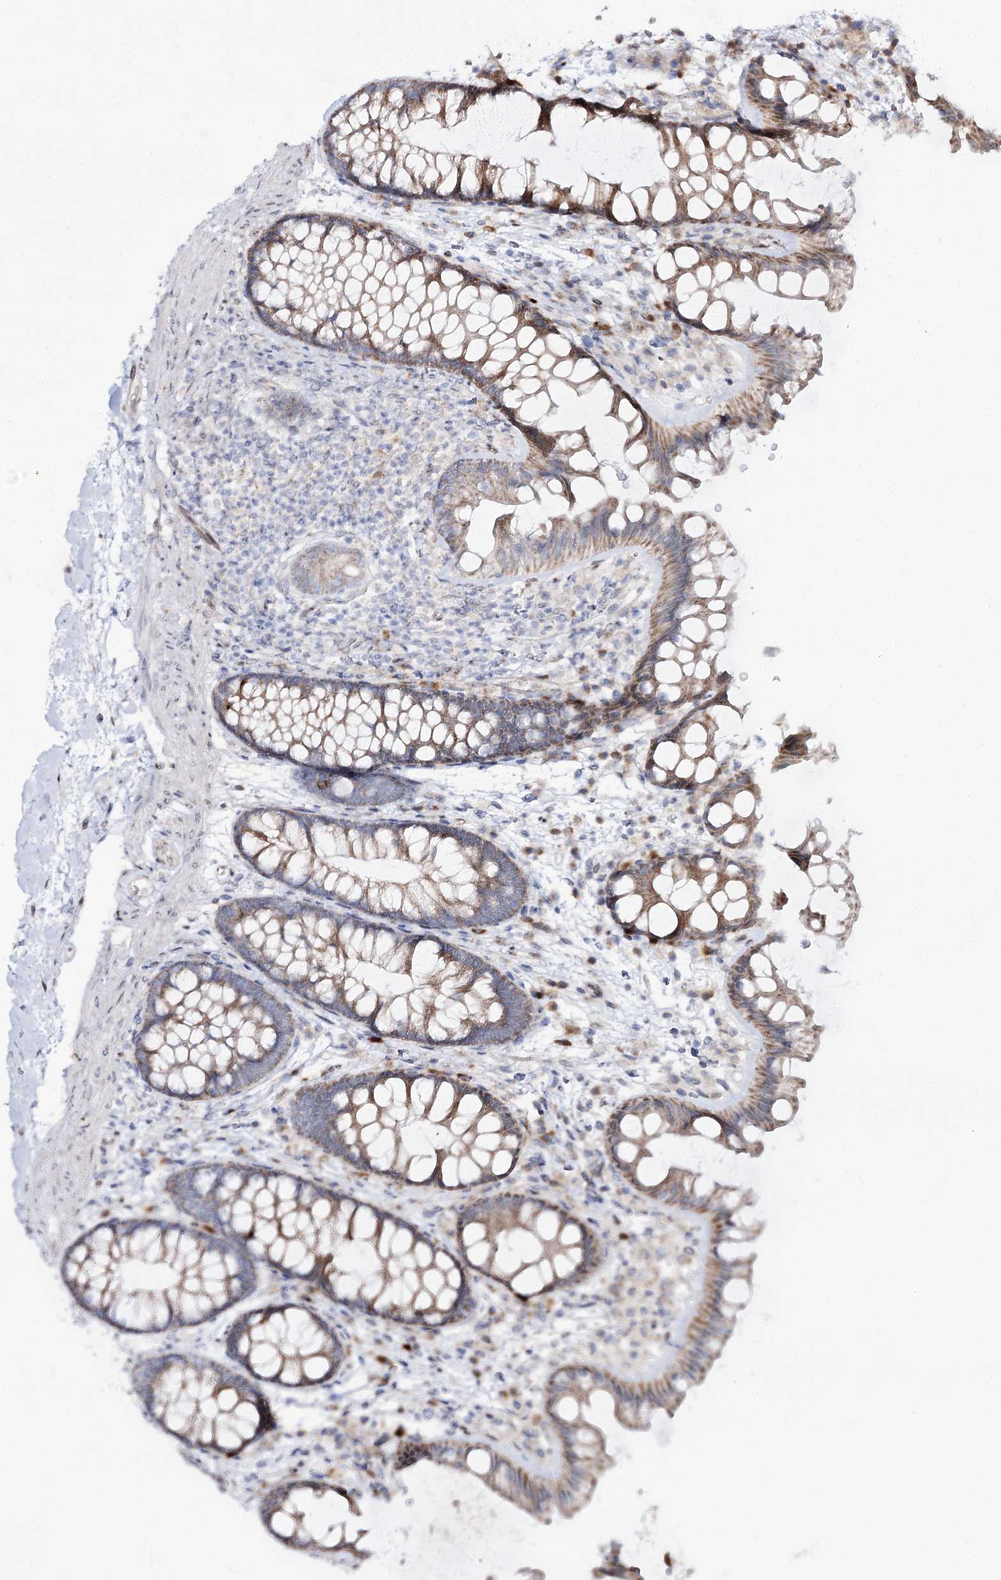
{"staining": {"intensity": "weak", "quantity": "25%-75%", "location": "cytoplasmic/membranous"}, "tissue": "colon", "cell_type": "Endothelial cells", "image_type": "normal", "snomed": [{"axis": "morphology", "description": "Normal tissue, NOS"}, {"axis": "topography", "description": "Colon"}], "caption": "Immunohistochemical staining of normal colon exhibits 25%-75% levels of weak cytoplasmic/membranous protein staining in approximately 25%-75% of endothelial cells.", "gene": "C11orf80", "patient": {"sex": "female", "age": 62}}